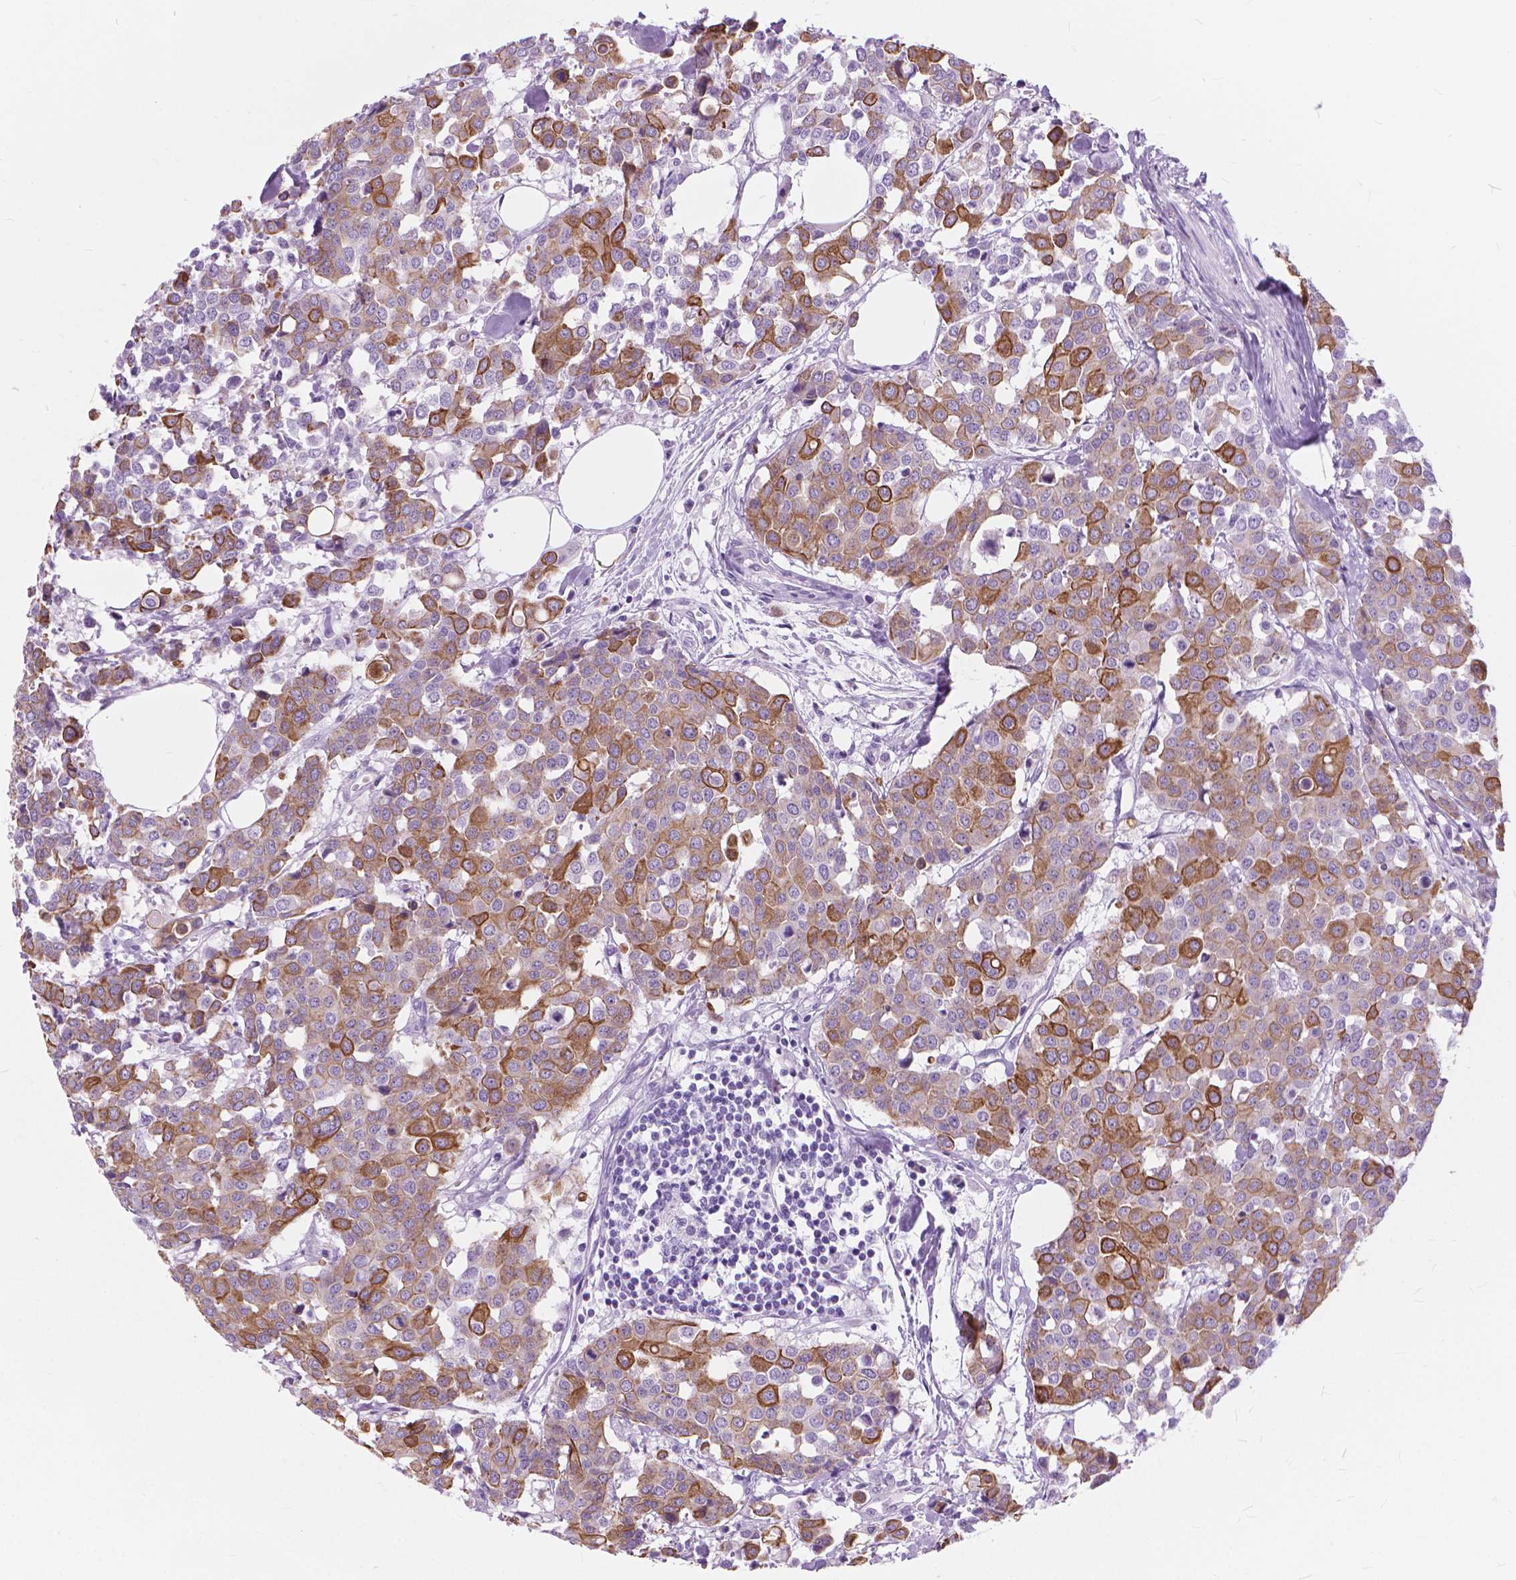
{"staining": {"intensity": "strong", "quantity": "<25%", "location": "cytoplasmic/membranous"}, "tissue": "carcinoid", "cell_type": "Tumor cells", "image_type": "cancer", "snomed": [{"axis": "morphology", "description": "Carcinoid, malignant, NOS"}, {"axis": "topography", "description": "Colon"}], "caption": "Immunohistochemical staining of human carcinoid reveals medium levels of strong cytoplasmic/membranous protein positivity in about <25% of tumor cells.", "gene": "HTR2B", "patient": {"sex": "male", "age": 81}}